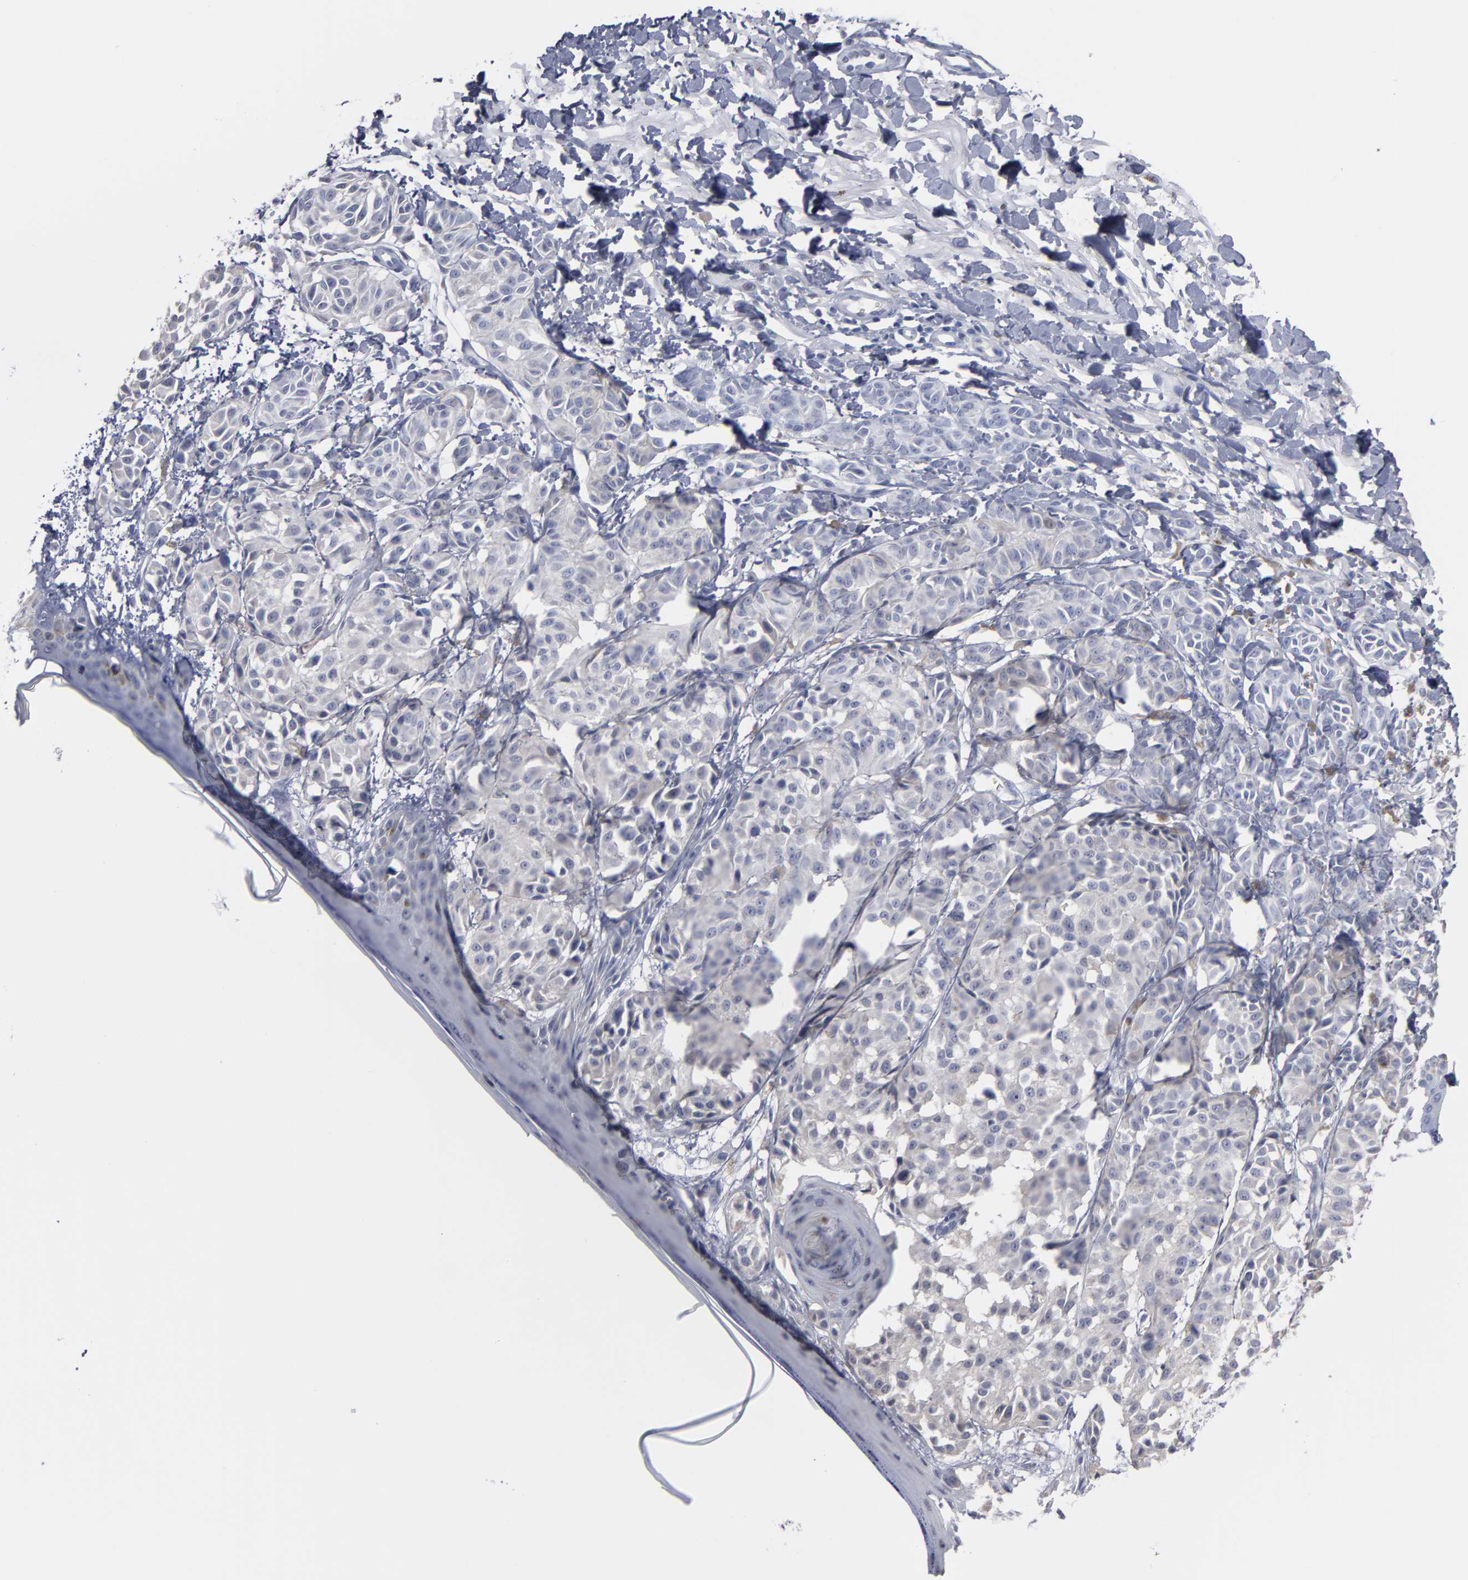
{"staining": {"intensity": "negative", "quantity": "none", "location": "none"}, "tissue": "melanoma", "cell_type": "Tumor cells", "image_type": "cancer", "snomed": [{"axis": "morphology", "description": "Malignant melanoma, NOS"}, {"axis": "topography", "description": "Skin"}], "caption": "A high-resolution photomicrograph shows IHC staining of malignant melanoma, which demonstrates no significant positivity in tumor cells.", "gene": "RPH3A", "patient": {"sex": "male", "age": 76}}